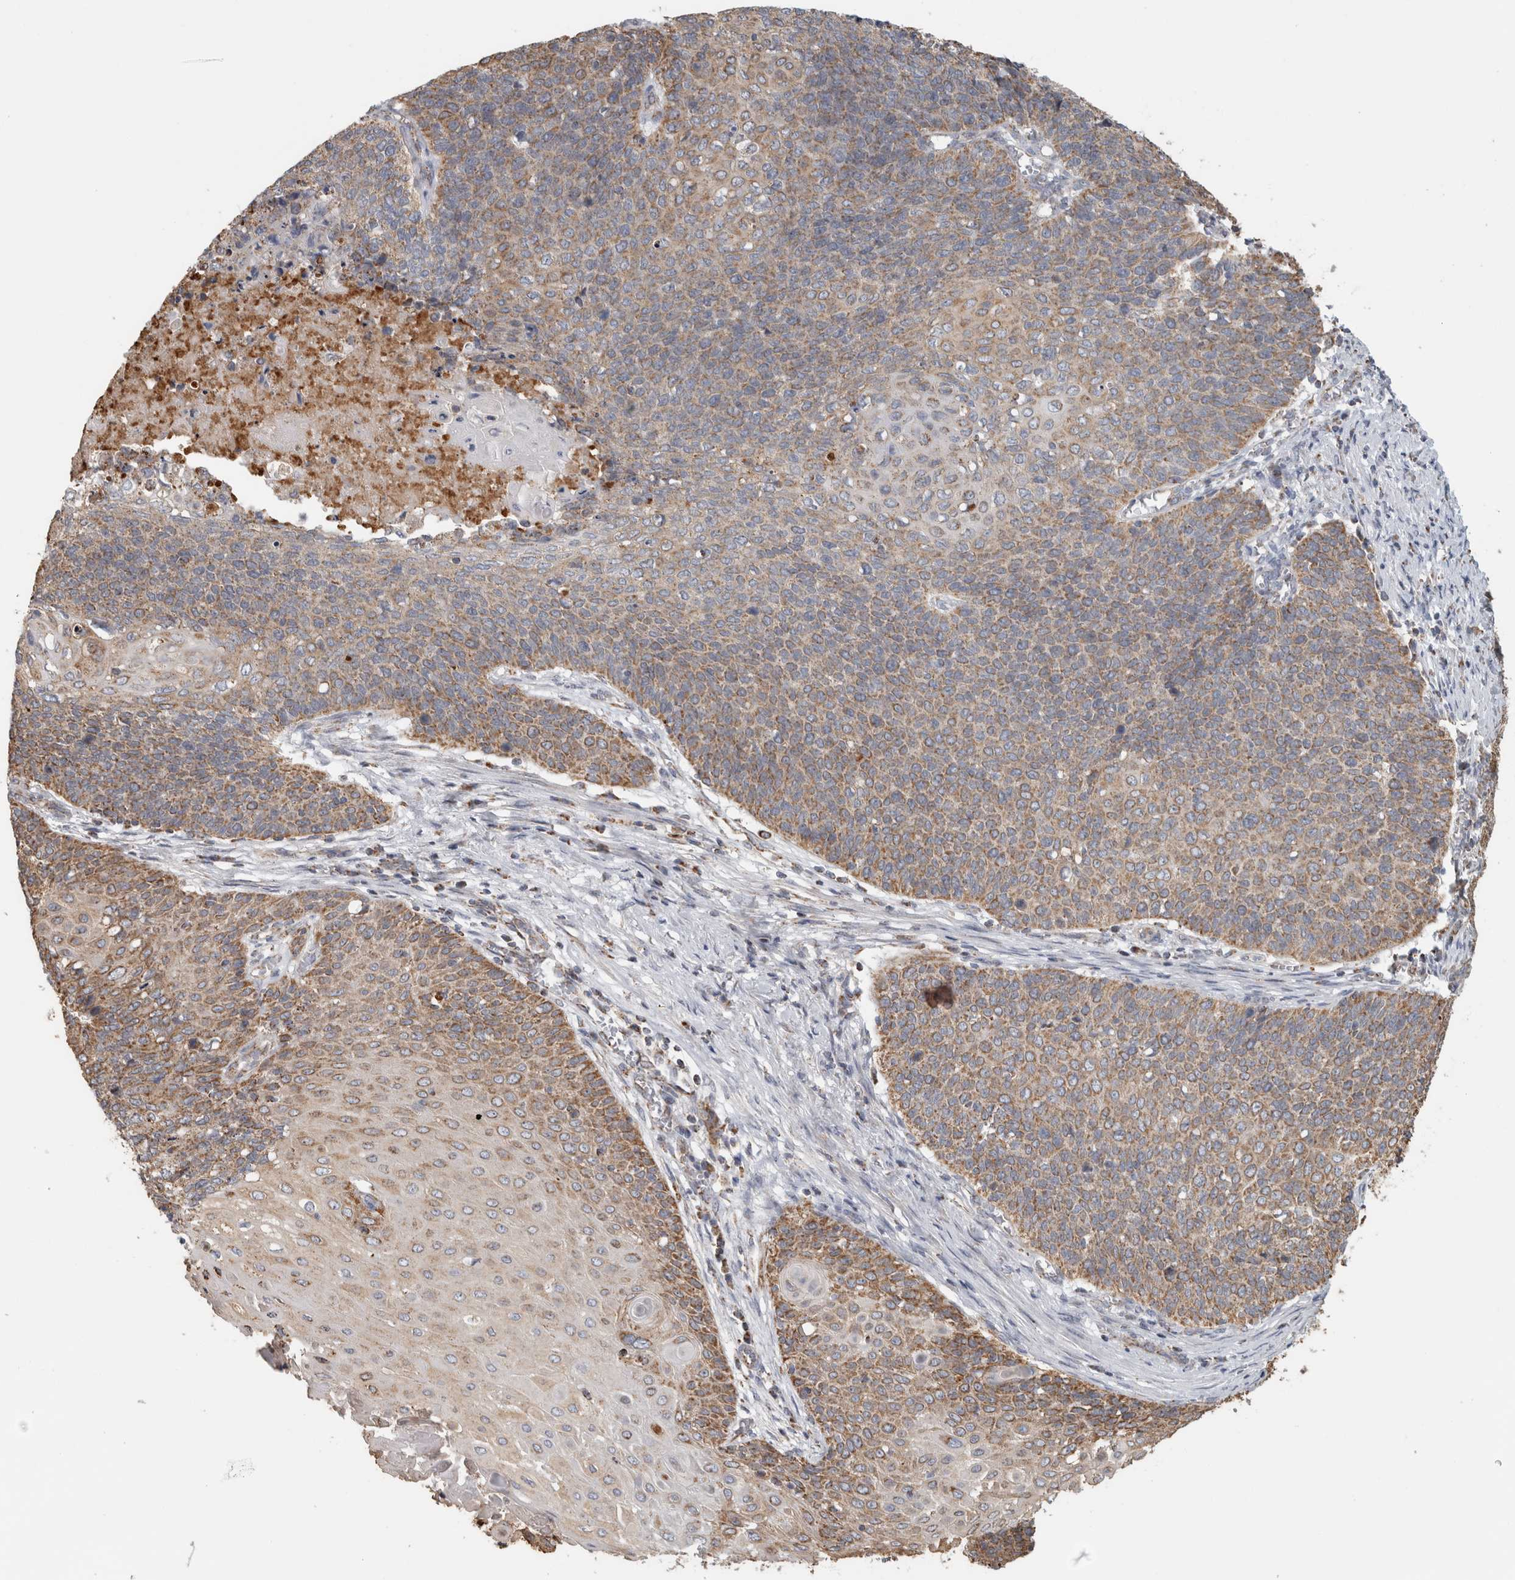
{"staining": {"intensity": "moderate", "quantity": "25%-75%", "location": "cytoplasmic/membranous"}, "tissue": "cervical cancer", "cell_type": "Tumor cells", "image_type": "cancer", "snomed": [{"axis": "morphology", "description": "Squamous cell carcinoma, NOS"}, {"axis": "topography", "description": "Cervix"}], "caption": "Immunohistochemistry of cervical cancer (squamous cell carcinoma) reveals medium levels of moderate cytoplasmic/membranous staining in approximately 25%-75% of tumor cells.", "gene": "ST8SIA1", "patient": {"sex": "female", "age": 39}}